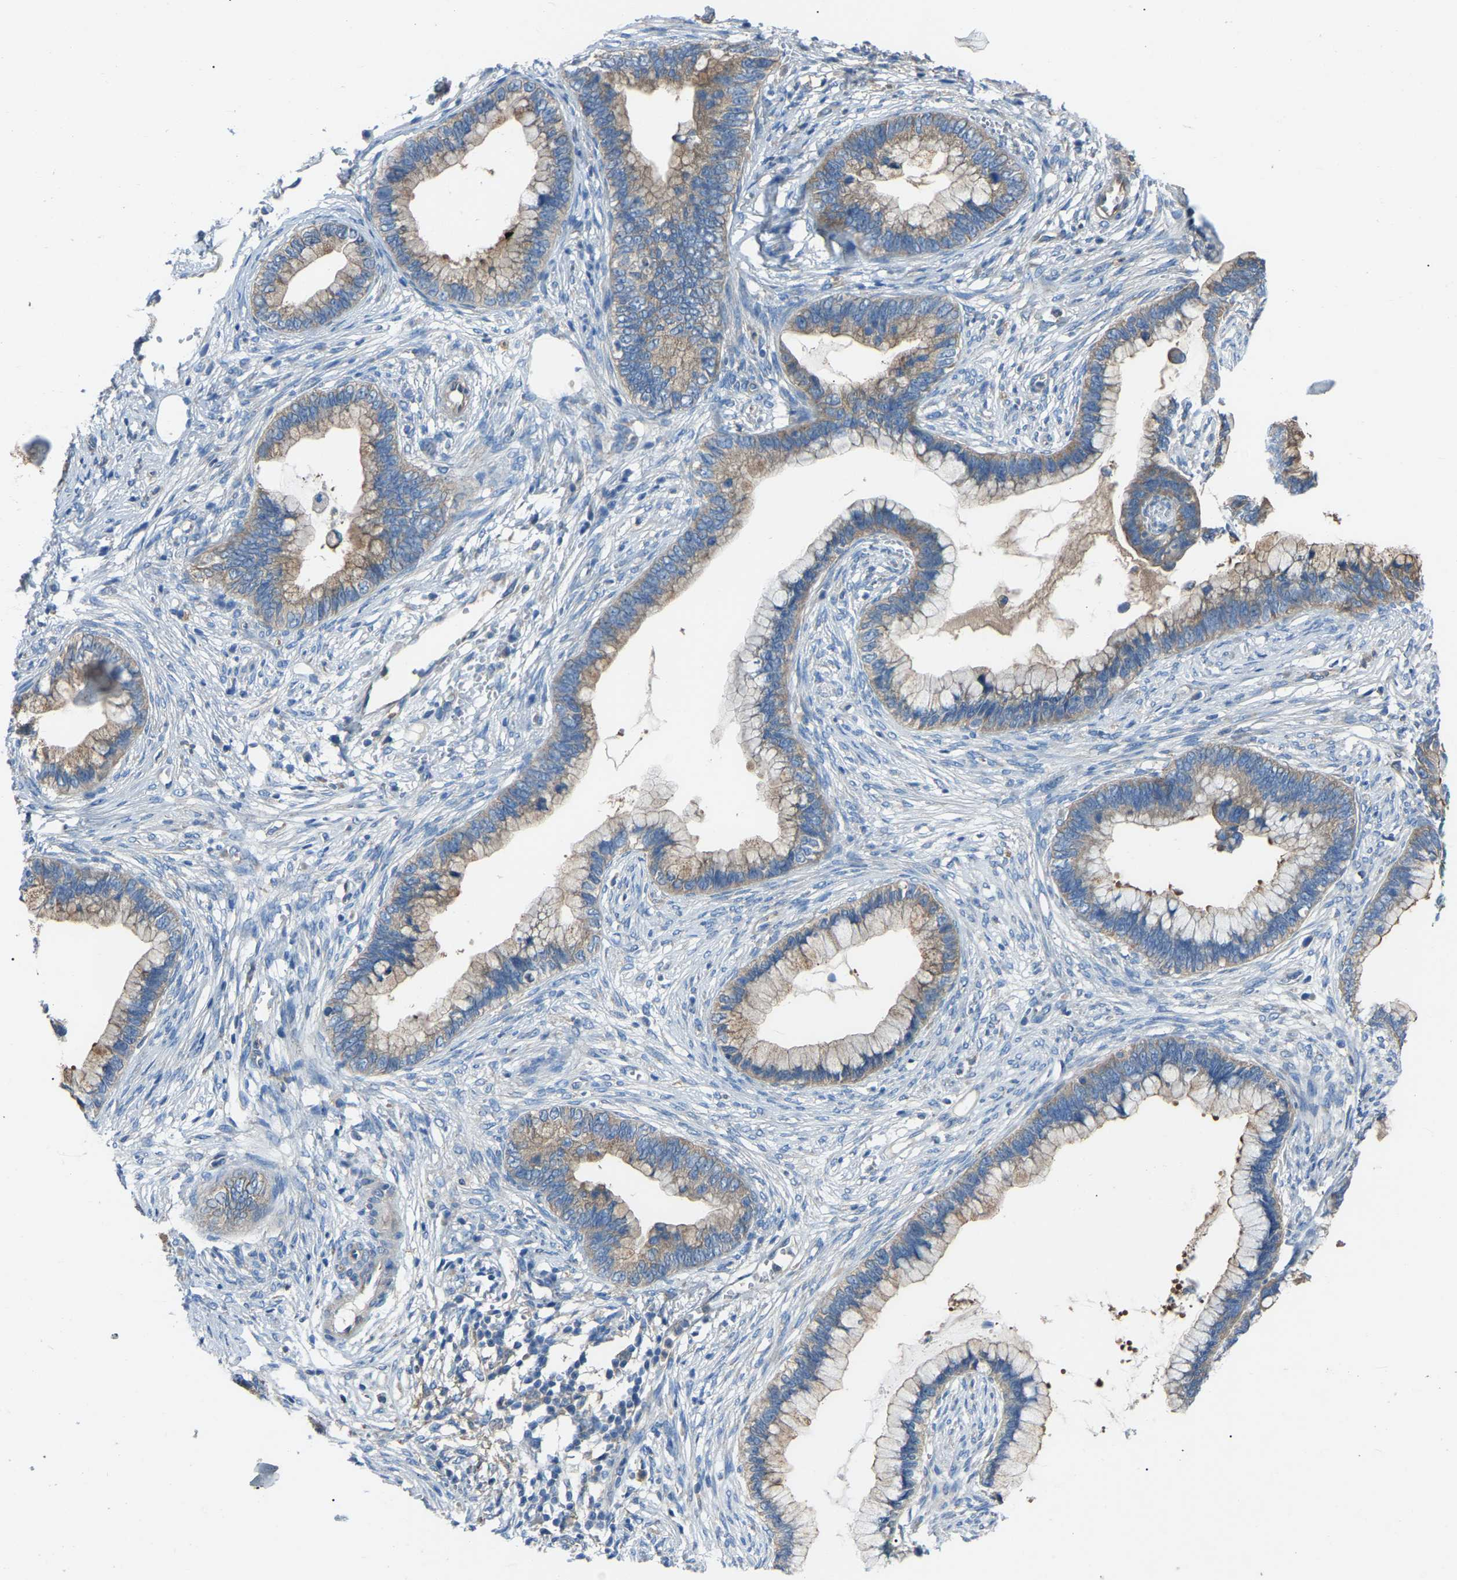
{"staining": {"intensity": "moderate", "quantity": ">75%", "location": "cytoplasmic/membranous"}, "tissue": "cervical cancer", "cell_type": "Tumor cells", "image_type": "cancer", "snomed": [{"axis": "morphology", "description": "Adenocarcinoma, NOS"}, {"axis": "topography", "description": "Cervix"}], "caption": "Immunohistochemical staining of cervical adenocarcinoma reveals medium levels of moderate cytoplasmic/membranous staining in approximately >75% of tumor cells. The staining is performed using DAB (3,3'-diaminobenzidine) brown chromogen to label protein expression. The nuclei are counter-stained blue using hematoxylin.", "gene": "AIMP1", "patient": {"sex": "female", "age": 44}}